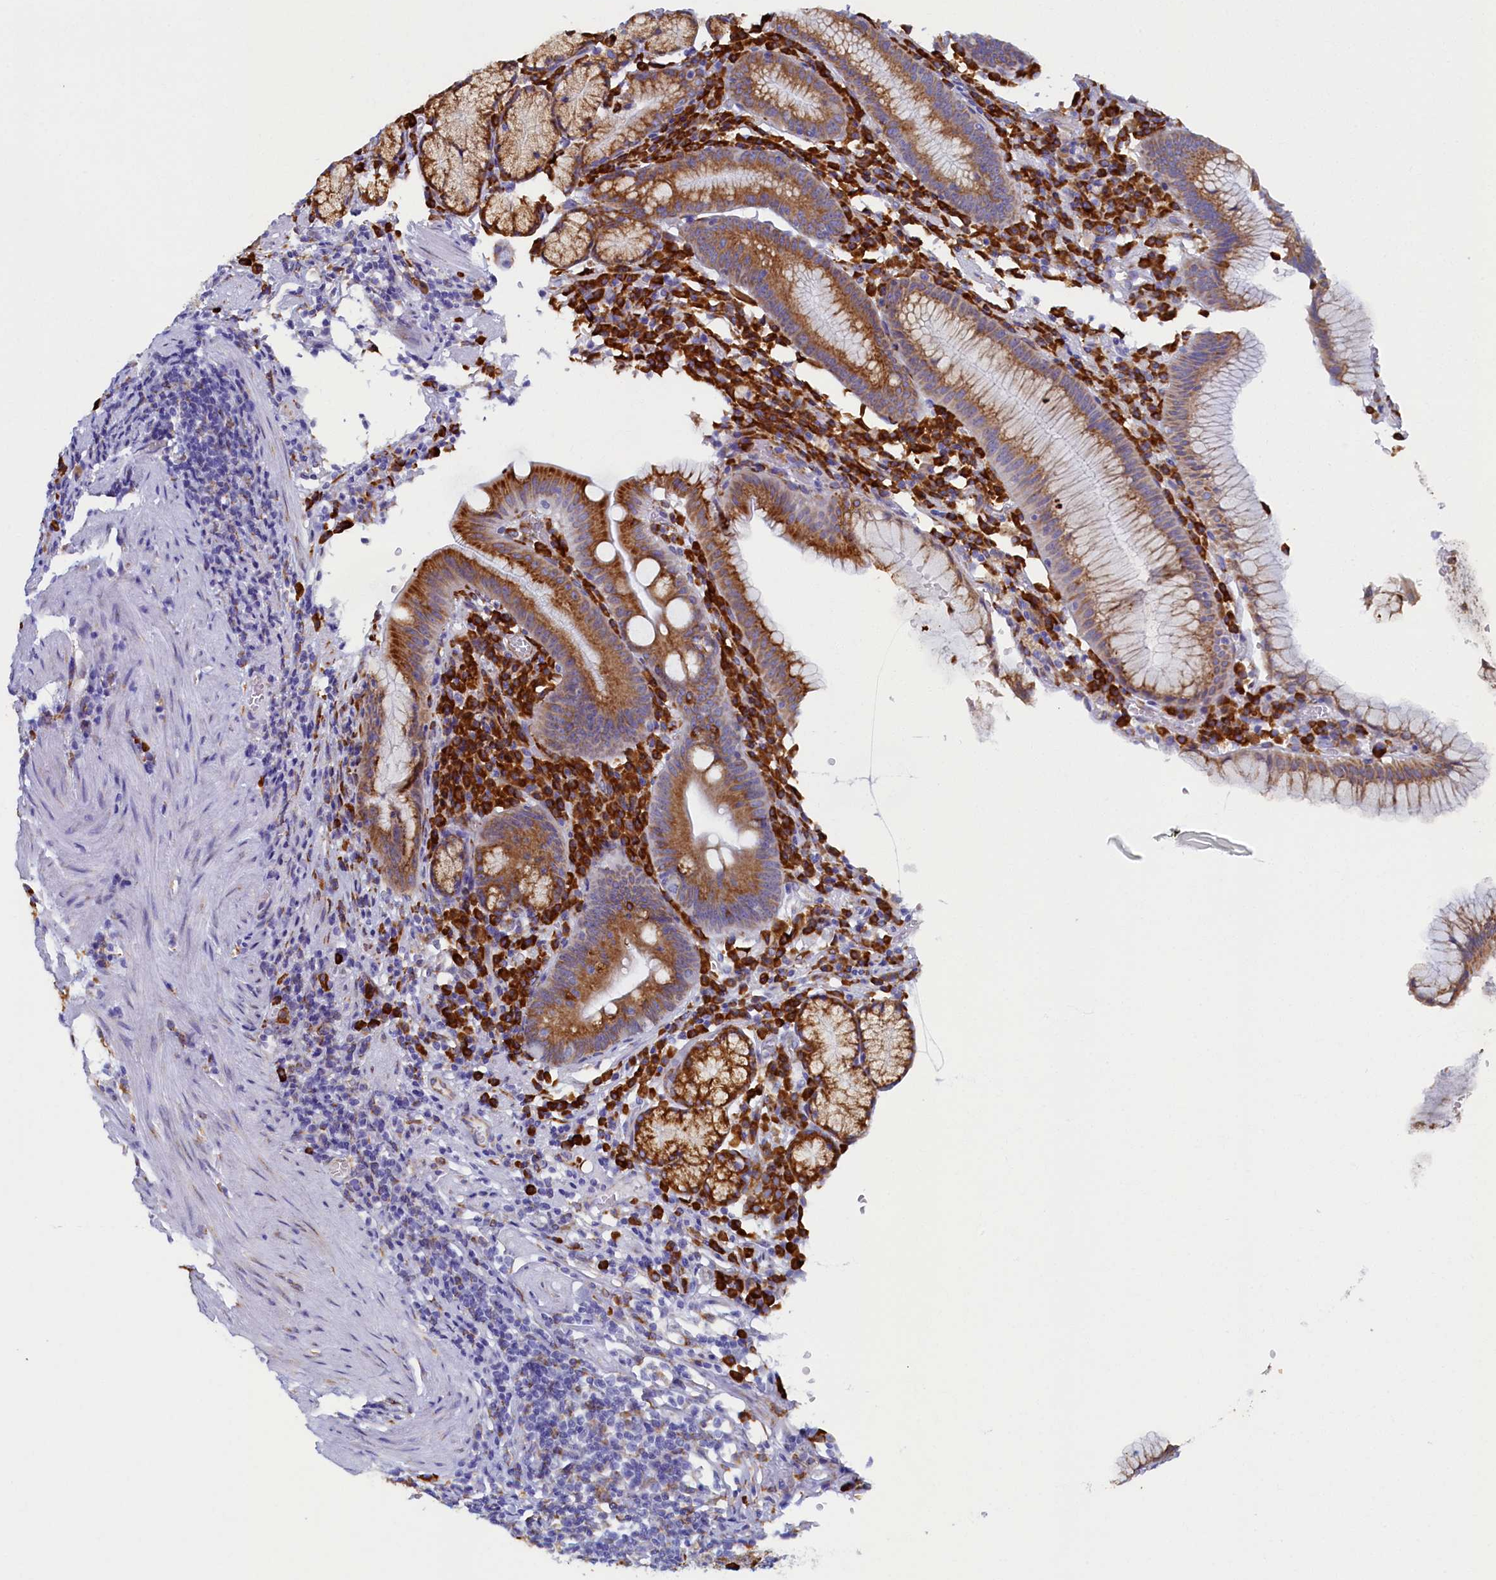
{"staining": {"intensity": "strong", "quantity": "25%-75%", "location": "cytoplasmic/membranous"}, "tissue": "stomach", "cell_type": "Glandular cells", "image_type": "normal", "snomed": [{"axis": "morphology", "description": "Normal tissue, NOS"}, {"axis": "topography", "description": "Stomach"}], "caption": "Immunohistochemistry (IHC) micrograph of normal human stomach stained for a protein (brown), which demonstrates high levels of strong cytoplasmic/membranous expression in approximately 25%-75% of glandular cells.", "gene": "TMEM18", "patient": {"sex": "male", "age": 55}}